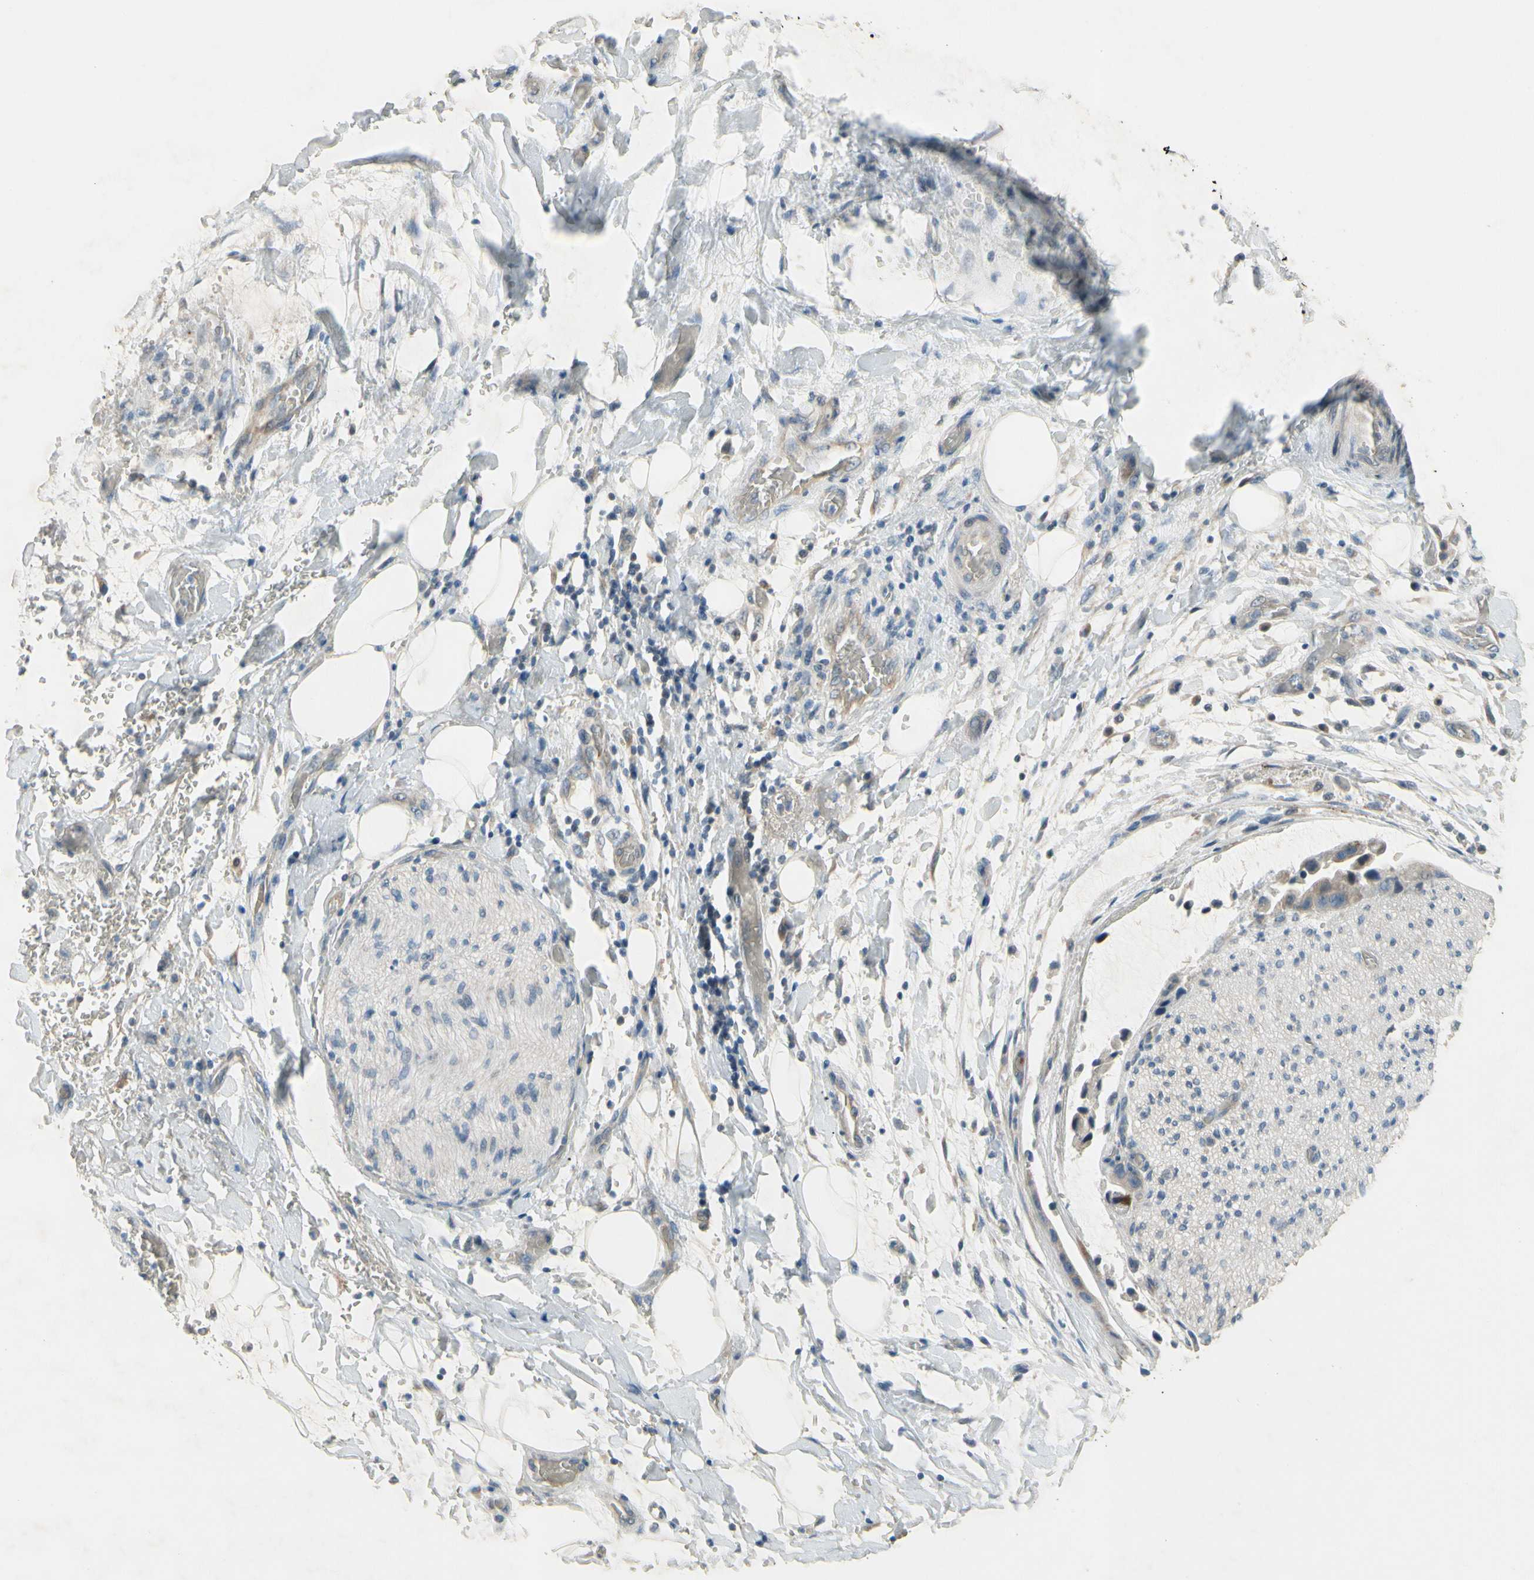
{"staining": {"intensity": "weak", "quantity": ">75%", "location": "cytoplasmic/membranous"}, "tissue": "adipose tissue", "cell_type": "Adipocytes", "image_type": "normal", "snomed": [{"axis": "morphology", "description": "Normal tissue, NOS"}, {"axis": "morphology", "description": "Cholangiocarcinoma"}, {"axis": "topography", "description": "Liver"}, {"axis": "topography", "description": "Peripheral nerve tissue"}], "caption": "The immunohistochemical stain shows weak cytoplasmic/membranous expression in adipocytes of benign adipose tissue. The protein is stained brown, and the nuclei are stained in blue (DAB IHC with brightfield microscopy, high magnification).", "gene": "PIP5K1B", "patient": {"sex": "male", "age": 50}}